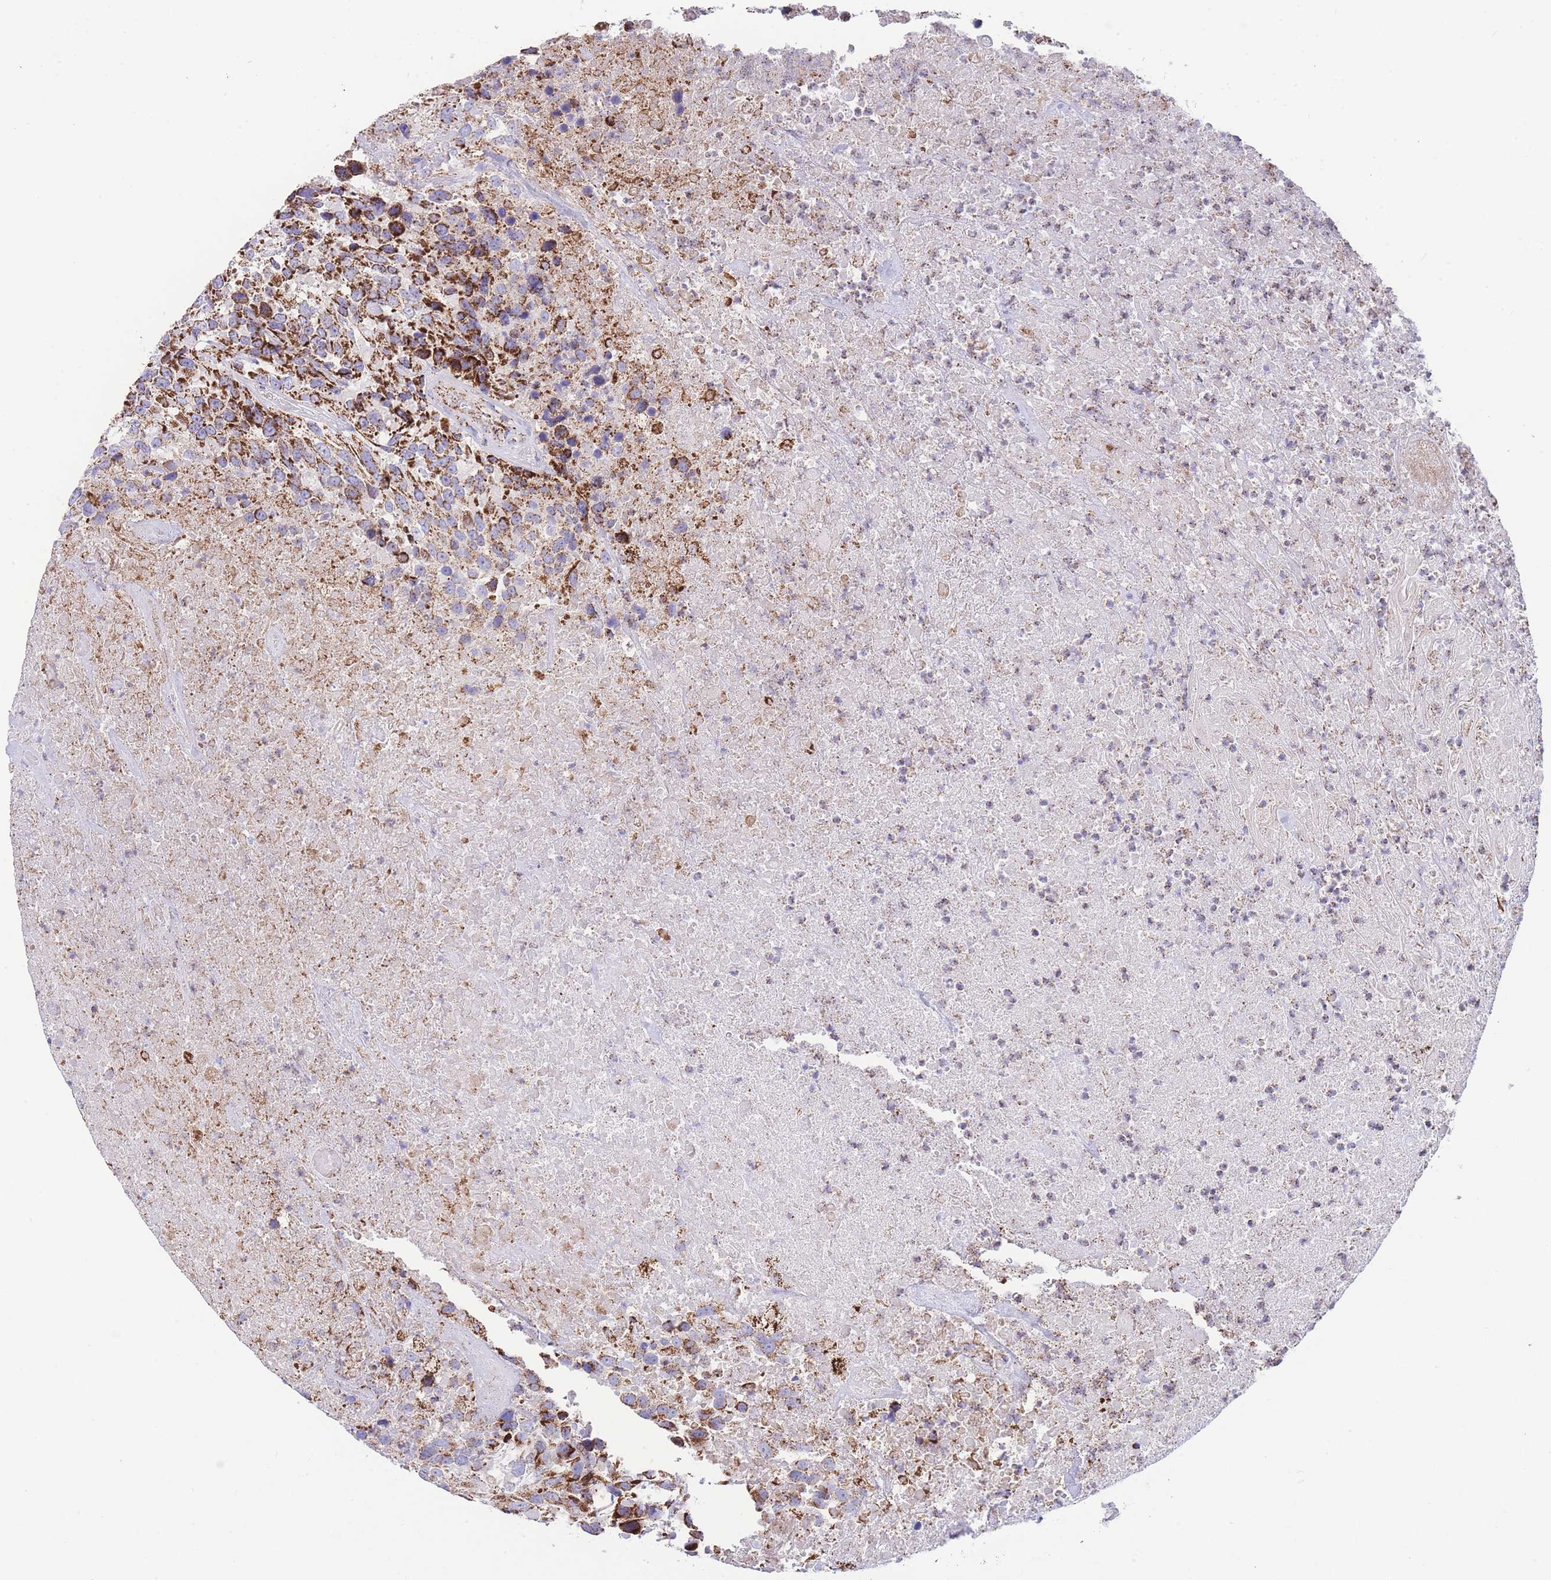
{"staining": {"intensity": "strong", "quantity": ">75%", "location": "cytoplasmic/membranous"}, "tissue": "urothelial cancer", "cell_type": "Tumor cells", "image_type": "cancer", "snomed": [{"axis": "morphology", "description": "Urothelial carcinoma, High grade"}, {"axis": "topography", "description": "Urinary bladder"}], "caption": "Protein expression analysis of high-grade urothelial carcinoma demonstrates strong cytoplasmic/membranous staining in approximately >75% of tumor cells.", "gene": "GSTM1", "patient": {"sex": "female", "age": 70}}